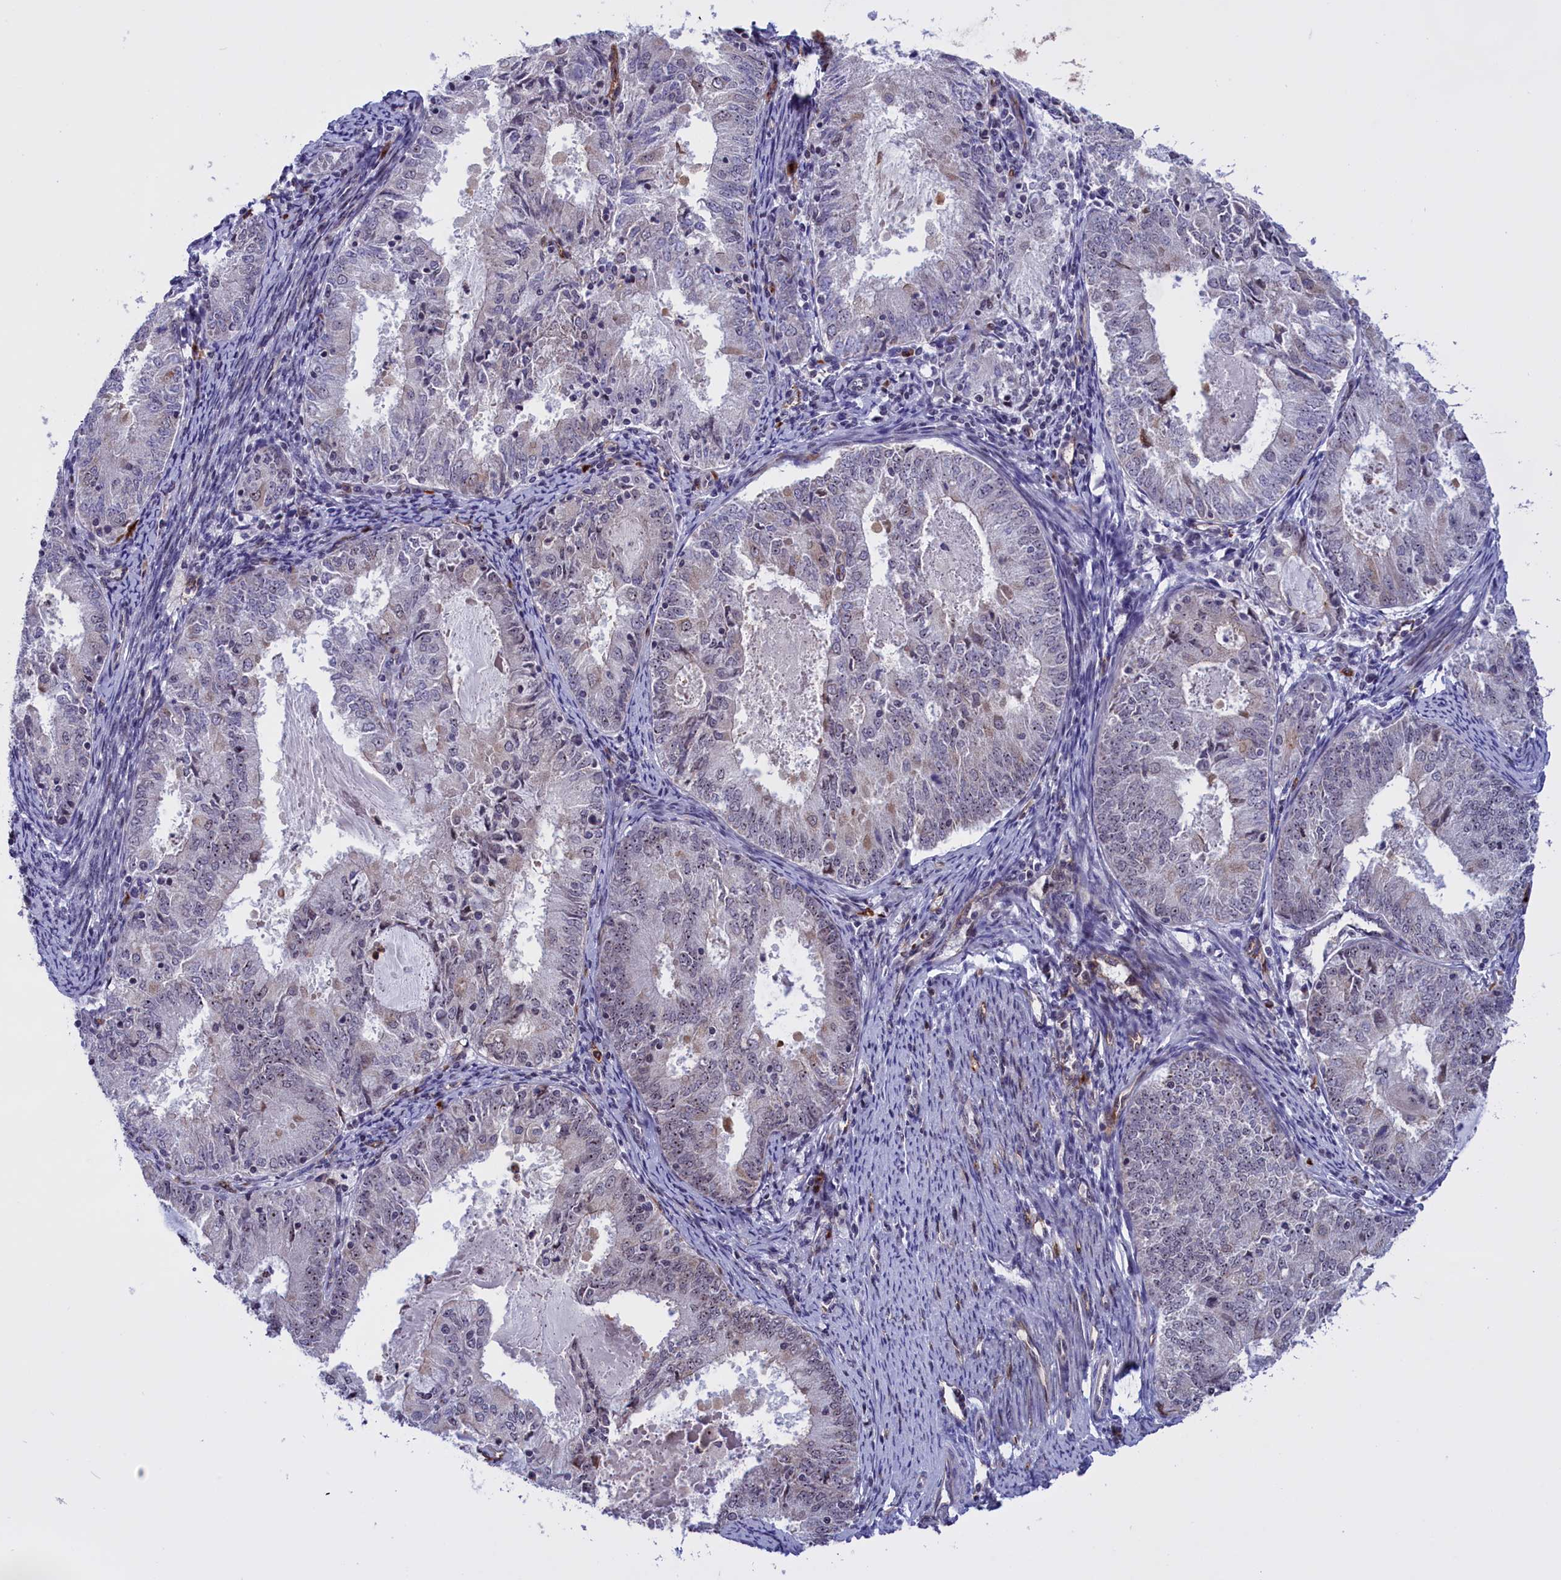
{"staining": {"intensity": "weak", "quantity": "<25%", "location": "nuclear"}, "tissue": "endometrial cancer", "cell_type": "Tumor cells", "image_type": "cancer", "snomed": [{"axis": "morphology", "description": "Adenocarcinoma, NOS"}, {"axis": "topography", "description": "Endometrium"}], "caption": "Tumor cells show no significant staining in endometrial cancer (adenocarcinoma). Nuclei are stained in blue.", "gene": "MPND", "patient": {"sex": "female", "age": 57}}